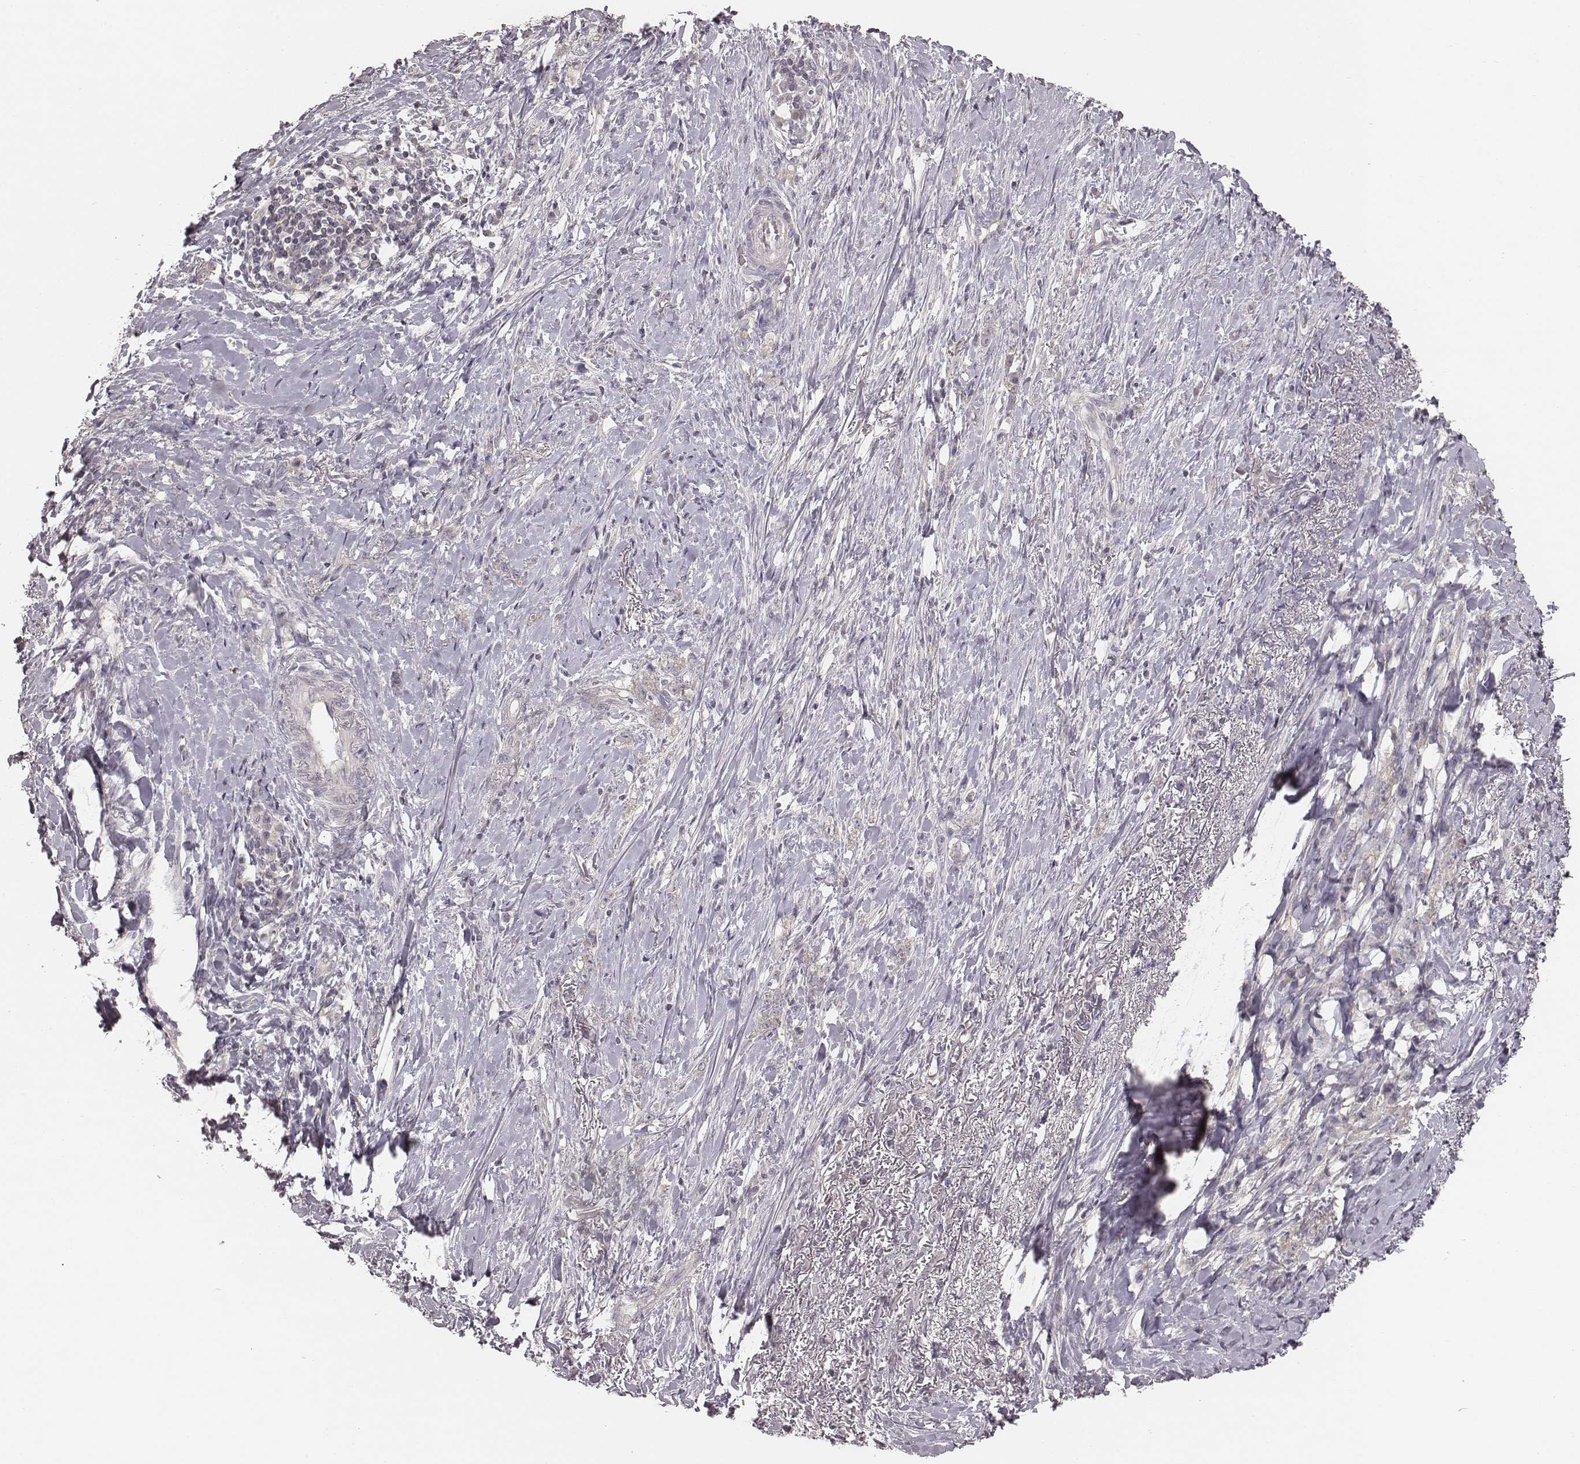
{"staining": {"intensity": "negative", "quantity": "none", "location": "none"}, "tissue": "stomach cancer", "cell_type": "Tumor cells", "image_type": "cancer", "snomed": [{"axis": "morphology", "description": "Adenocarcinoma, NOS"}, {"axis": "topography", "description": "Stomach, lower"}], "caption": "Tumor cells show no significant protein expression in stomach cancer (adenocarcinoma).", "gene": "TDRD5", "patient": {"sex": "male", "age": 88}}